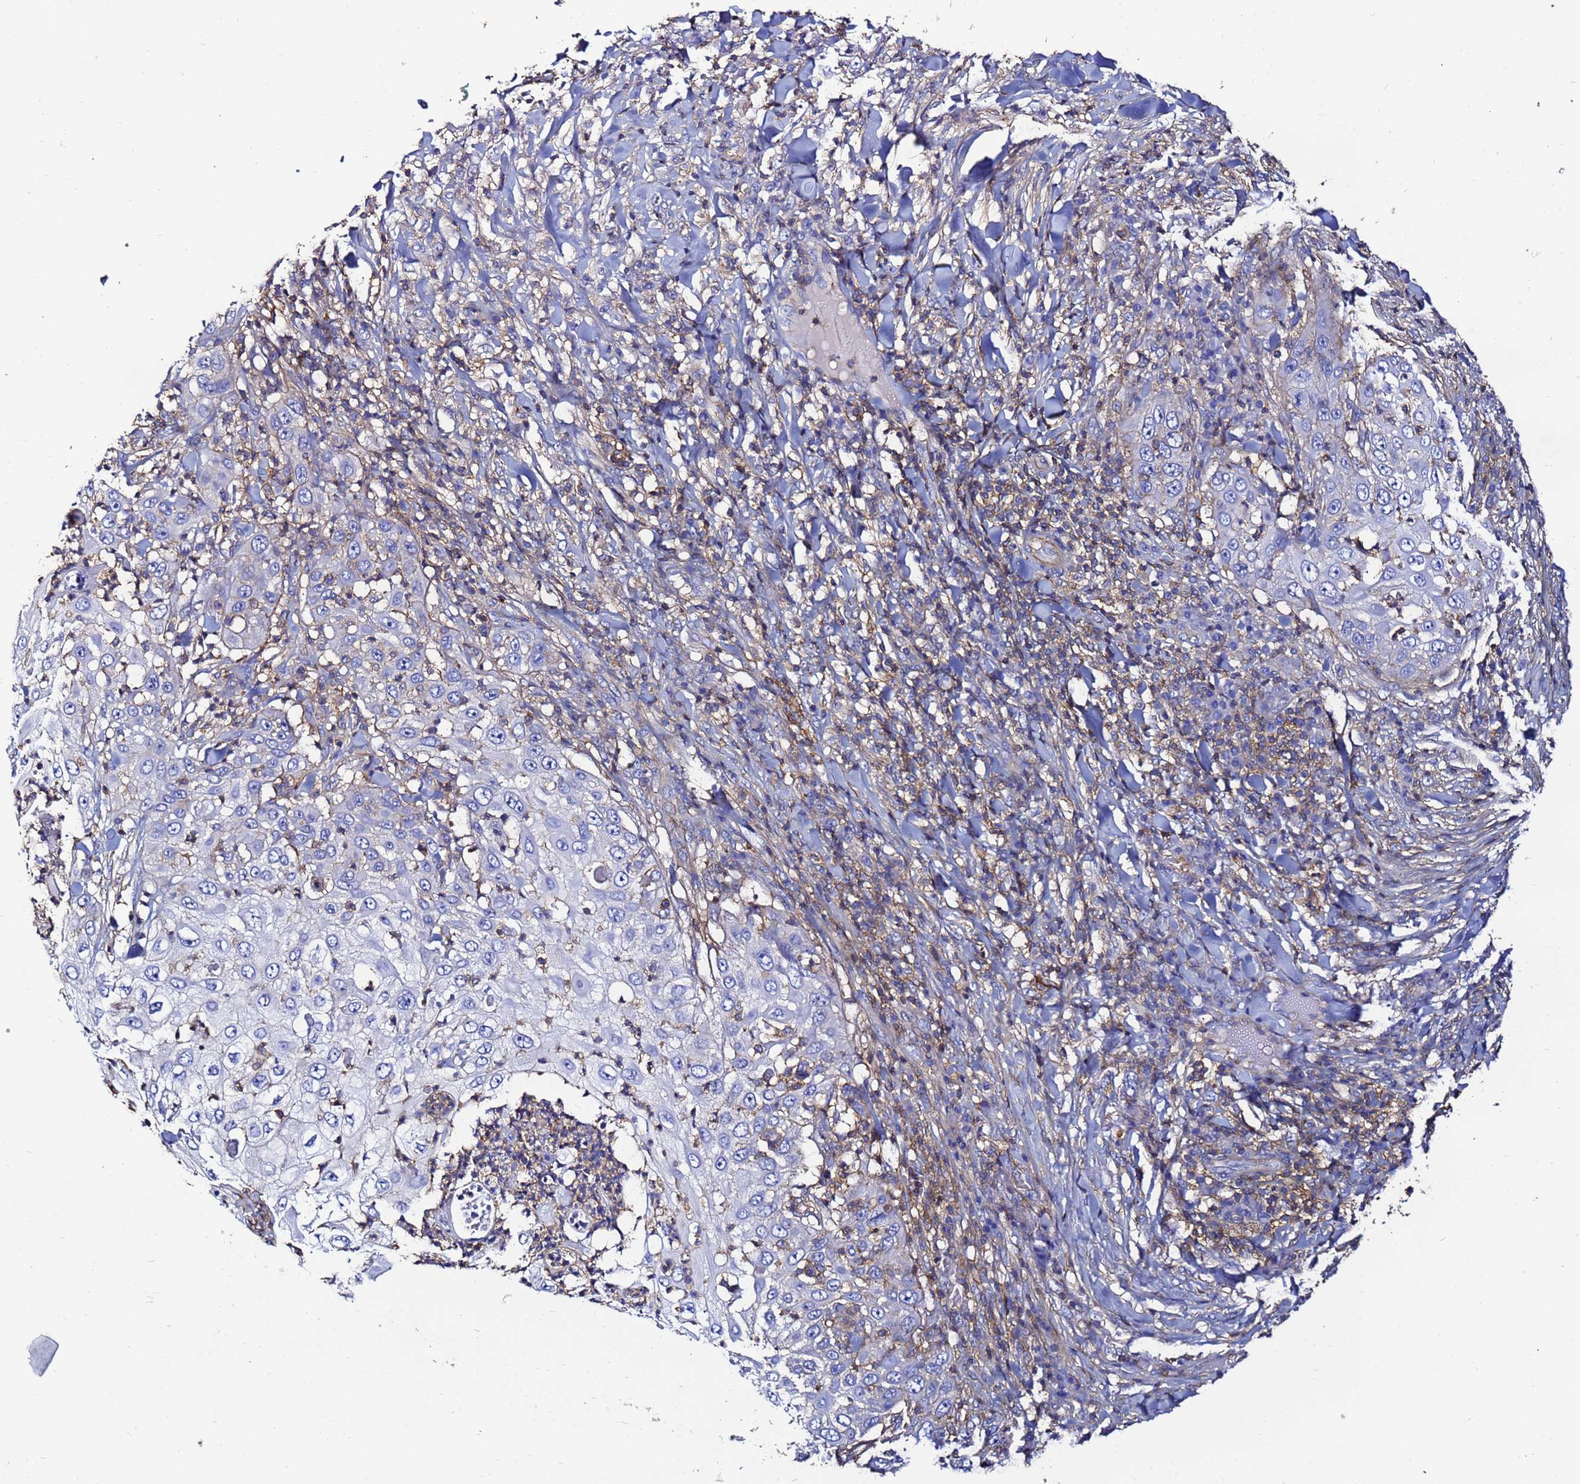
{"staining": {"intensity": "negative", "quantity": "none", "location": "none"}, "tissue": "skin cancer", "cell_type": "Tumor cells", "image_type": "cancer", "snomed": [{"axis": "morphology", "description": "Squamous cell carcinoma, NOS"}, {"axis": "topography", "description": "Skin"}], "caption": "Immunohistochemical staining of skin cancer shows no significant positivity in tumor cells. (DAB immunohistochemistry with hematoxylin counter stain).", "gene": "ACTB", "patient": {"sex": "female", "age": 44}}